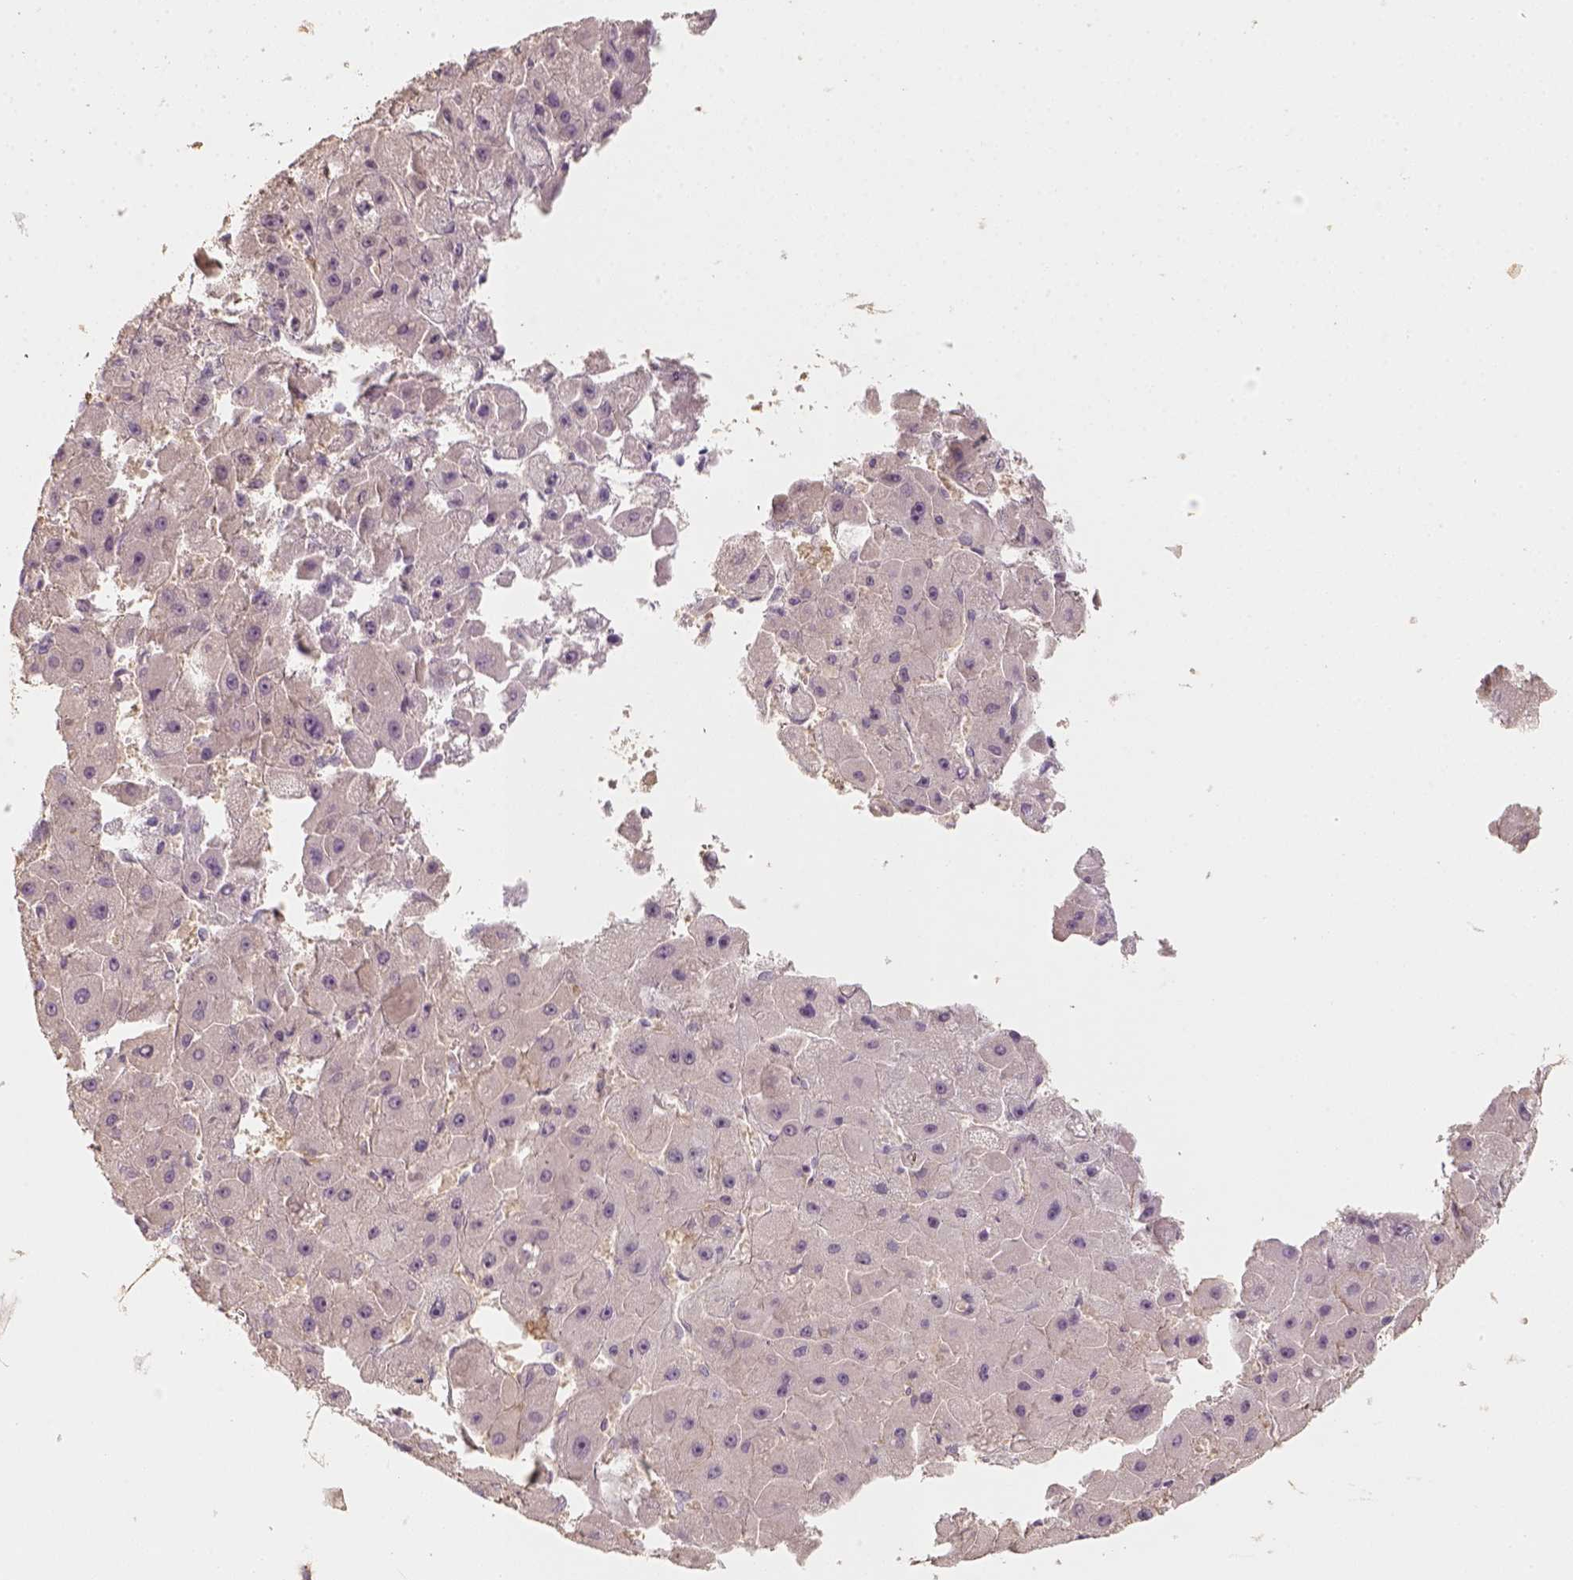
{"staining": {"intensity": "moderate", "quantity": "<25%", "location": "cytoplasmic/membranous"}, "tissue": "liver cancer", "cell_type": "Tumor cells", "image_type": "cancer", "snomed": [{"axis": "morphology", "description": "Carcinoma, Hepatocellular, NOS"}, {"axis": "topography", "description": "Liver"}], "caption": "Human liver cancer (hepatocellular carcinoma) stained with a brown dye exhibits moderate cytoplasmic/membranous positive staining in about <25% of tumor cells.", "gene": "AQP9", "patient": {"sex": "female", "age": 25}}